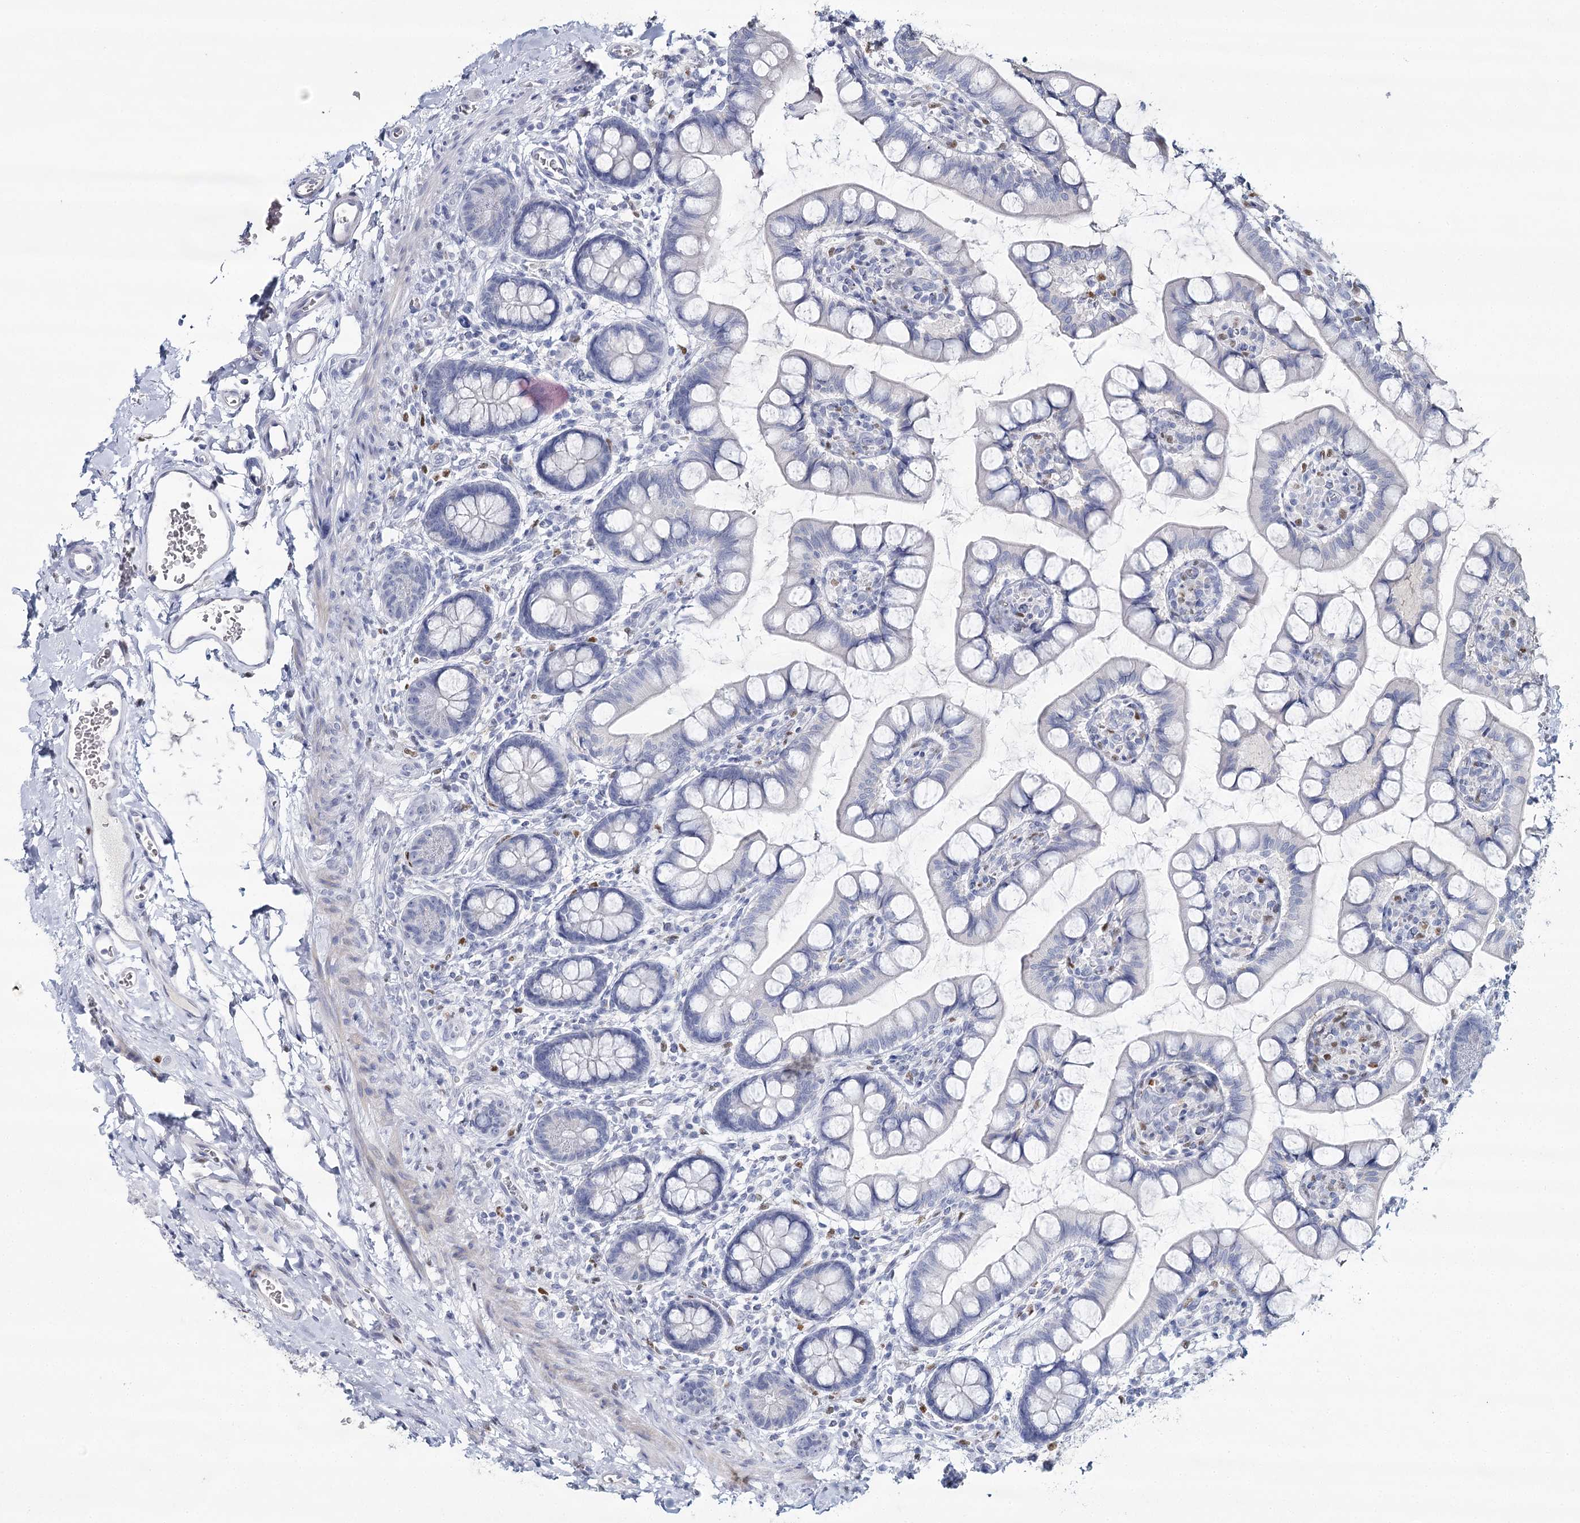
{"staining": {"intensity": "negative", "quantity": "none", "location": "none"}, "tissue": "small intestine", "cell_type": "Glandular cells", "image_type": "normal", "snomed": [{"axis": "morphology", "description": "Normal tissue, NOS"}, {"axis": "topography", "description": "Small intestine"}], "caption": "High magnification brightfield microscopy of benign small intestine stained with DAB (brown) and counterstained with hematoxylin (blue): glandular cells show no significant expression. (Brightfield microscopy of DAB immunohistochemistry (IHC) at high magnification).", "gene": "IGSF3", "patient": {"sex": "male", "age": 52}}